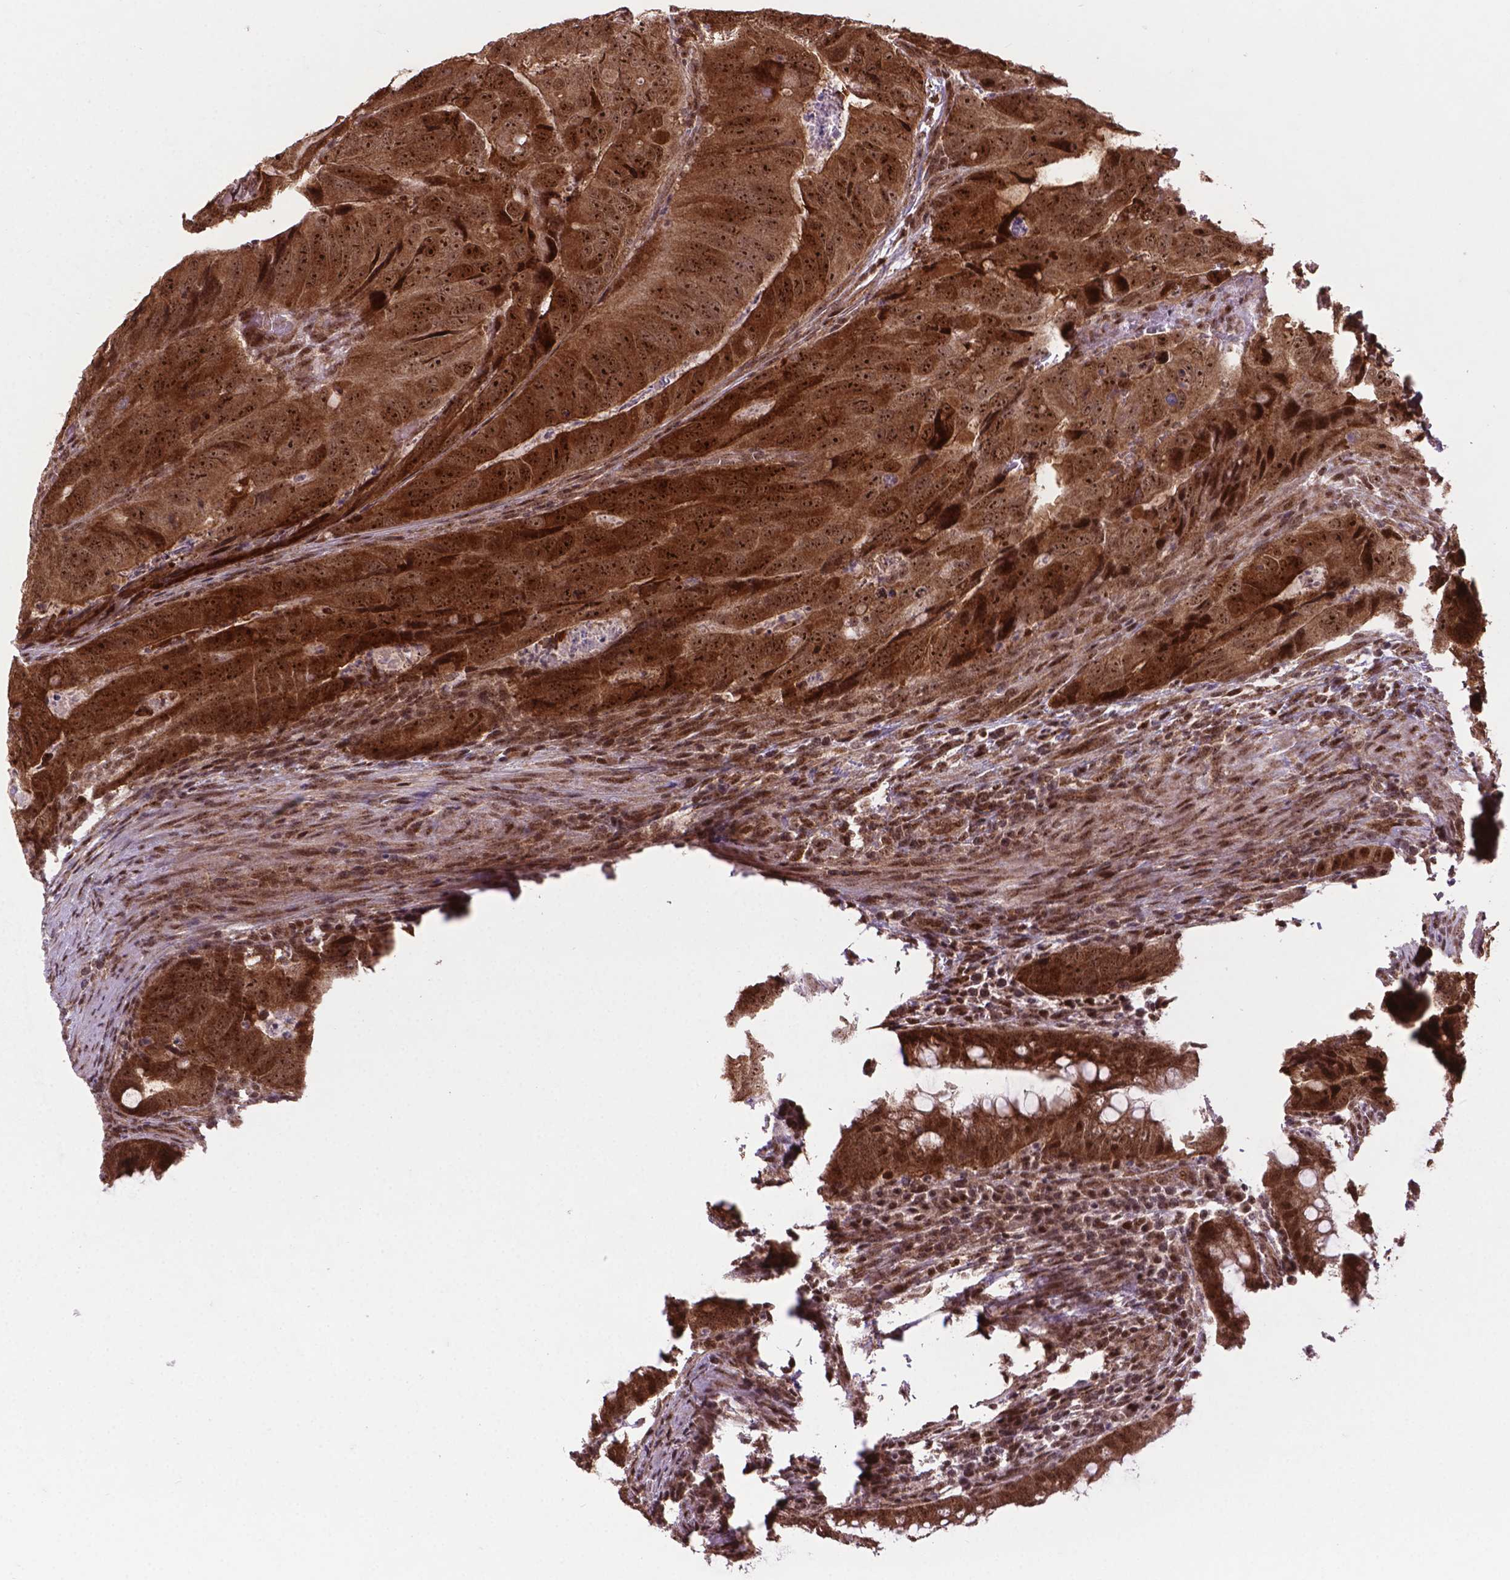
{"staining": {"intensity": "strong", "quantity": ">75%", "location": "cytoplasmic/membranous,nuclear"}, "tissue": "colorectal cancer", "cell_type": "Tumor cells", "image_type": "cancer", "snomed": [{"axis": "morphology", "description": "Adenocarcinoma, NOS"}, {"axis": "topography", "description": "Colon"}], "caption": "Colorectal cancer (adenocarcinoma) stained with a protein marker shows strong staining in tumor cells.", "gene": "CSNK2A1", "patient": {"sex": "male", "age": 79}}